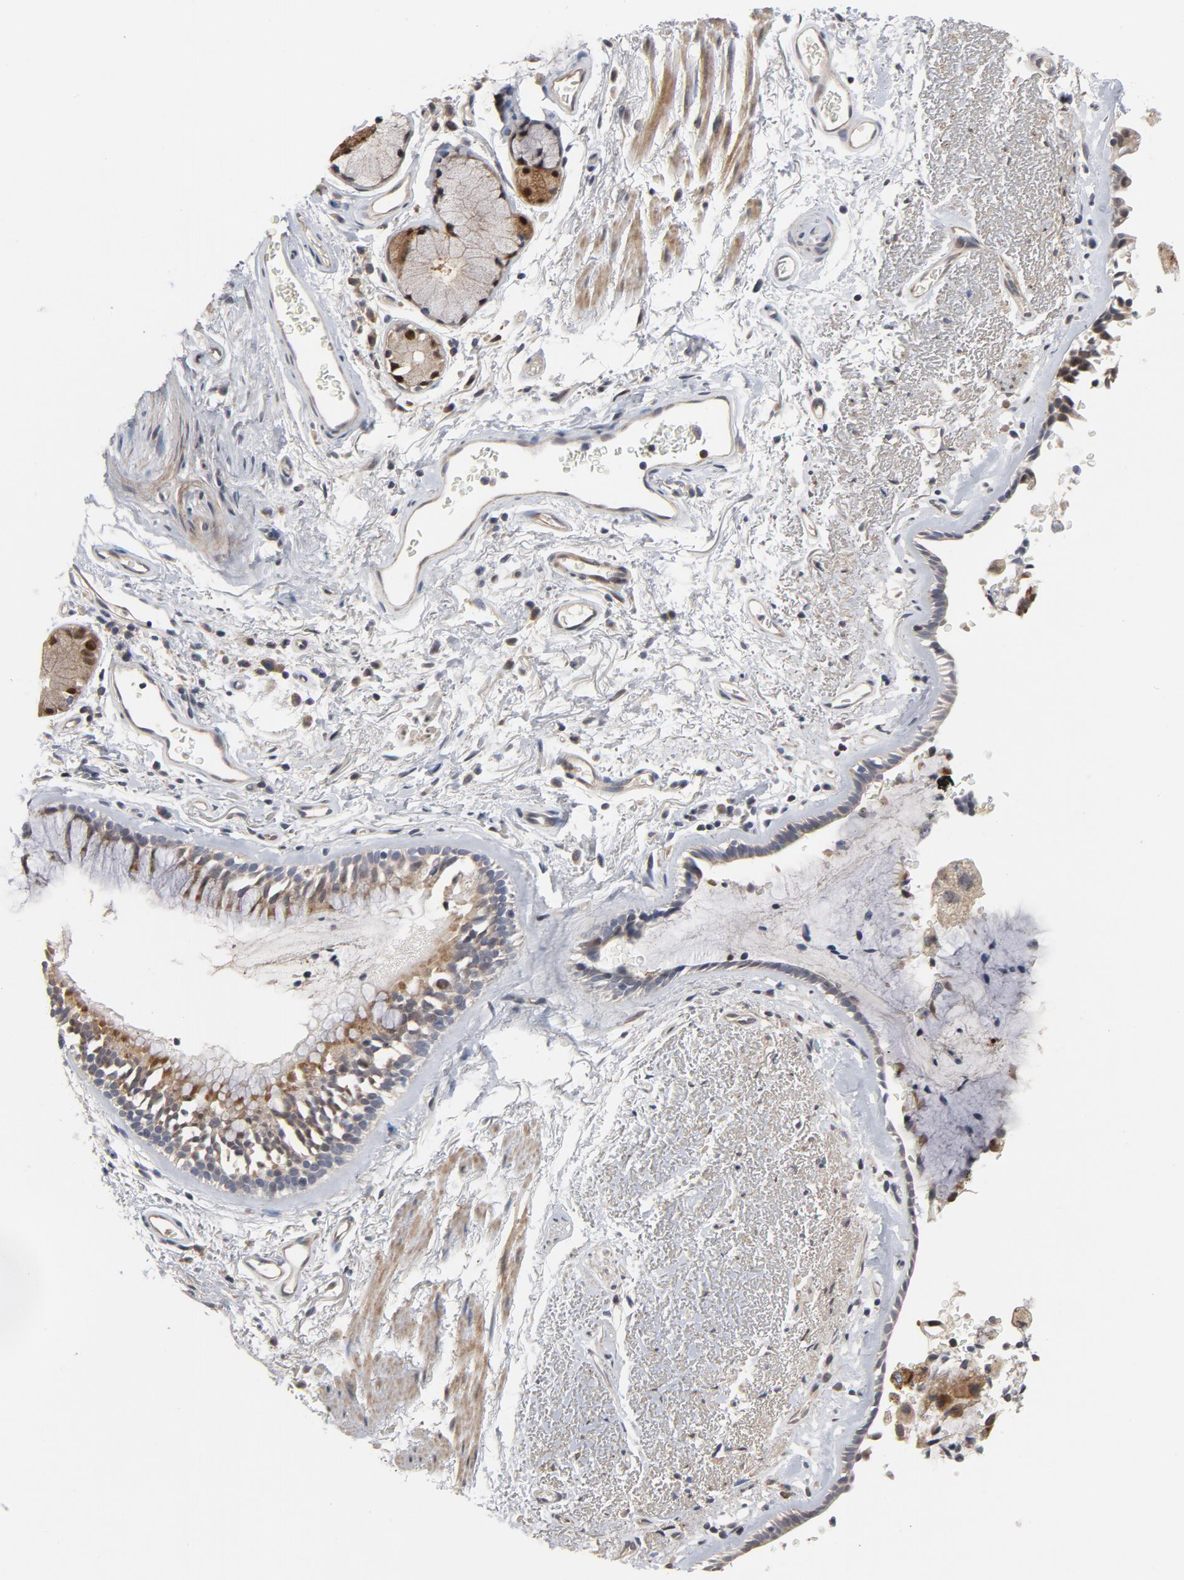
{"staining": {"intensity": "moderate", "quantity": ">75%", "location": "cytoplasmic/membranous"}, "tissue": "bronchus", "cell_type": "Respiratory epithelial cells", "image_type": "normal", "snomed": [{"axis": "morphology", "description": "Normal tissue, NOS"}, {"axis": "morphology", "description": "Adenocarcinoma, NOS"}, {"axis": "topography", "description": "Bronchus"}, {"axis": "topography", "description": "Lung"}], "caption": "Immunohistochemical staining of normal bronchus reveals moderate cytoplasmic/membranous protein staining in about >75% of respiratory epithelial cells.", "gene": "PPP1R1B", "patient": {"sex": "male", "age": 71}}